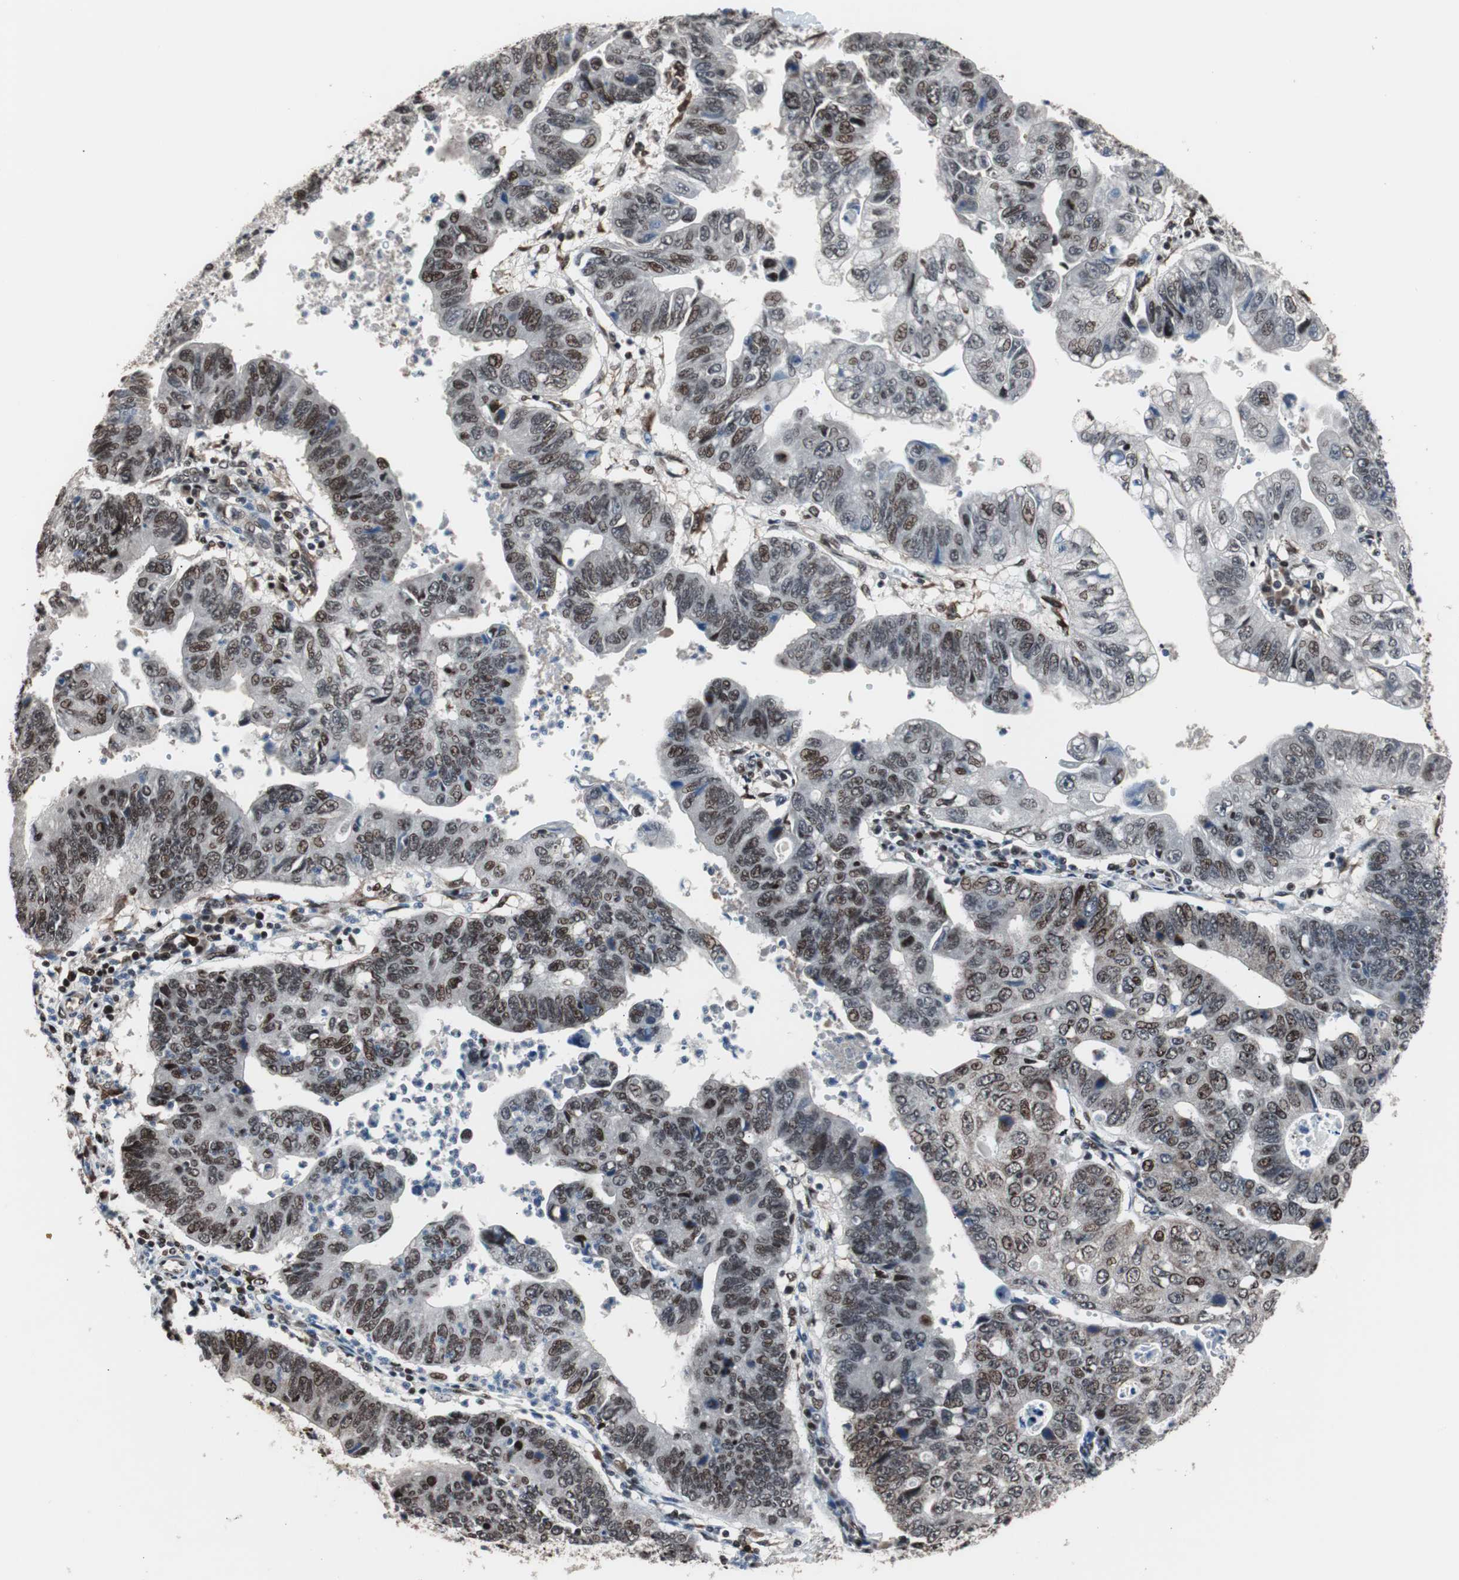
{"staining": {"intensity": "moderate", "quantity": "25%-75%", "location": "nuclear"}, "tissue": "stomach cancer", "cell_type": "Tumor cells", "image_type": "cancer", "snomed": [{"axis": "morphology", "description": "Adenocarcinoma, NOS"}, {"axis": "topography", "description": "Stomach"}], "caption": "Tumor cells reveal medium levels of moderate nuclear expression in about 25%-75% of cells in stomach cancer (adenocarcinoma). (IHC, brightfield microscopy, high magnification).", "gene": "POGZ", "patient": {"sex": "male", "age": 59}}